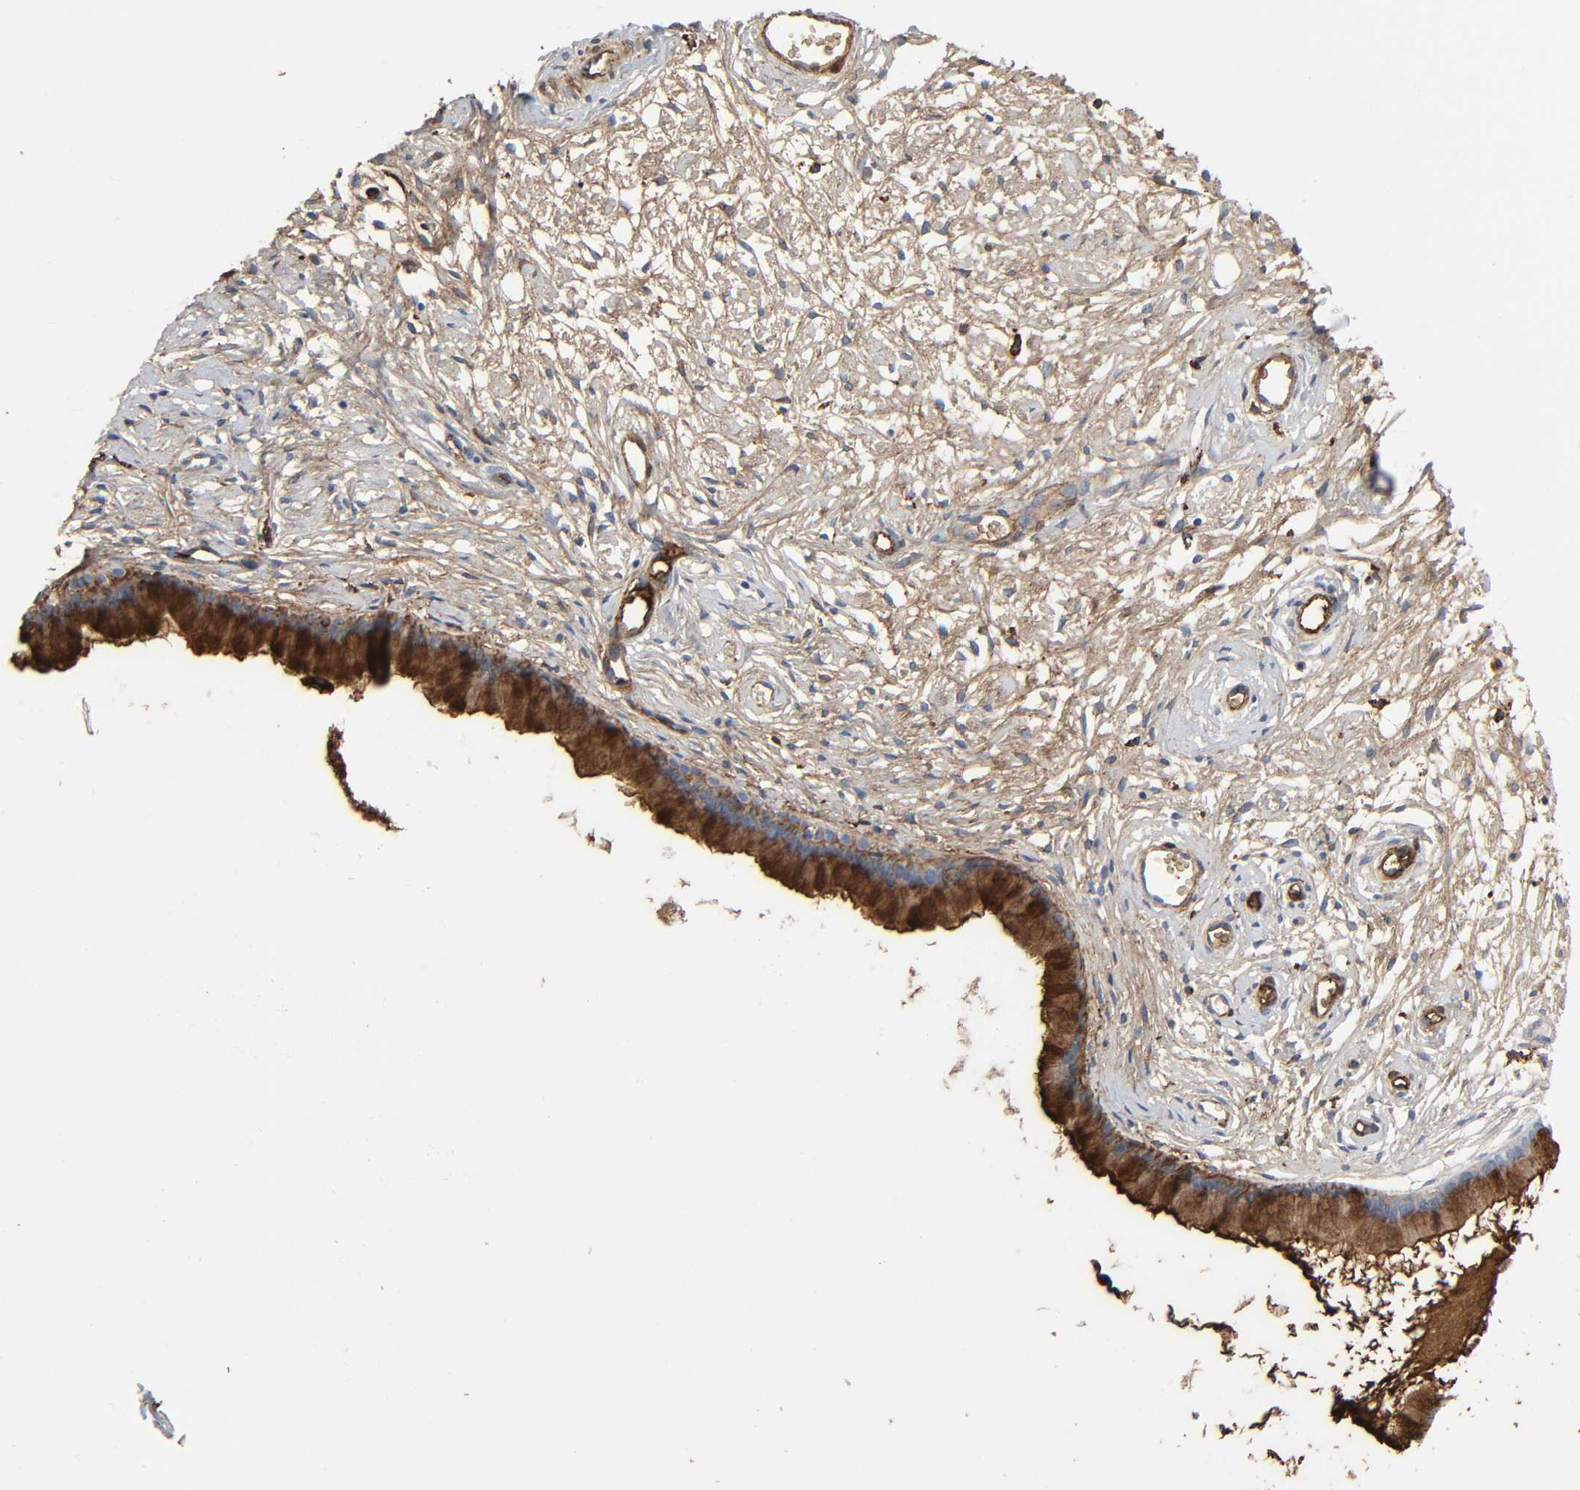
{"staining": {"intensity": "strong", "quantity": ">75%", "location": "cytoplasmic/membranous"}, "tissue": "cervix", "cell_type": "Glandular cells", "image_type": "normal", "snomed": [{"axis": "morphology", "description": "Normal tissue, NOS"}, {"axis": "topography", "description": "Cervix"}], "caption": "This is an image of IHC staining of normal cervix, which shows strong staining in the cytoplasmic/membranous of glandular cells.", "gene": "C3", "patient": {"sex": "female", "age": 39}}